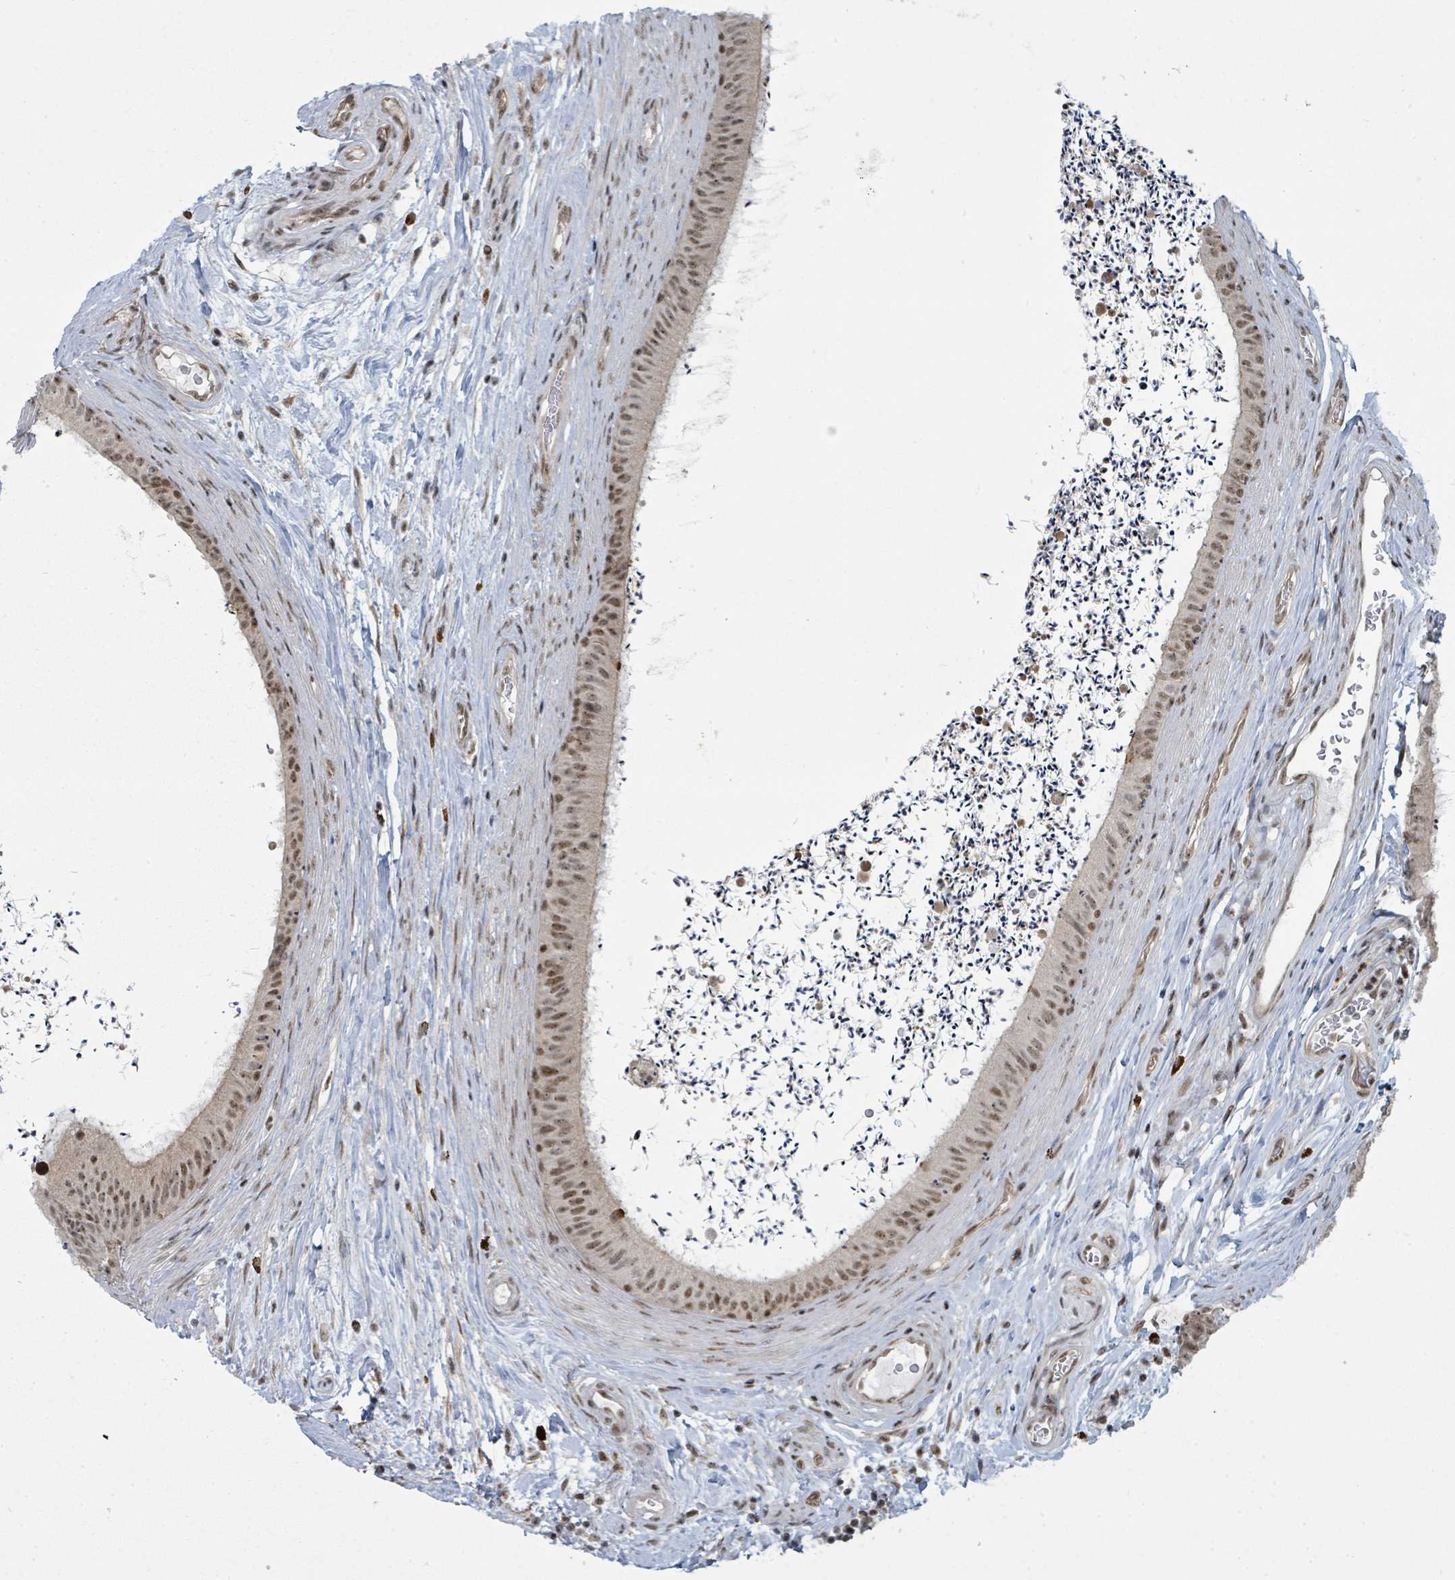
{"staining": {"intensity": "moderate", "quantity": ">75%", "location": "nuclear"}, "tissue": "epididymis", "cell_type": "Glandular cells", "image_type": "normal", "snomed": [{"axis": "morphology", "description": "Normal tissue, NOS"}, {"axis": "topography", "description": "Testis"}, {"axis": "topography", "description": "Epididymis"}], "caption": "This photomicrograph reveals immunohistochemistry (IHC) staining of unremarkable epididymis, with medium moderate nuclear expression in approximately >75% of glandular cells.", "gene": "PSMG2", "patient": {"sex": "male", "age": 41}}